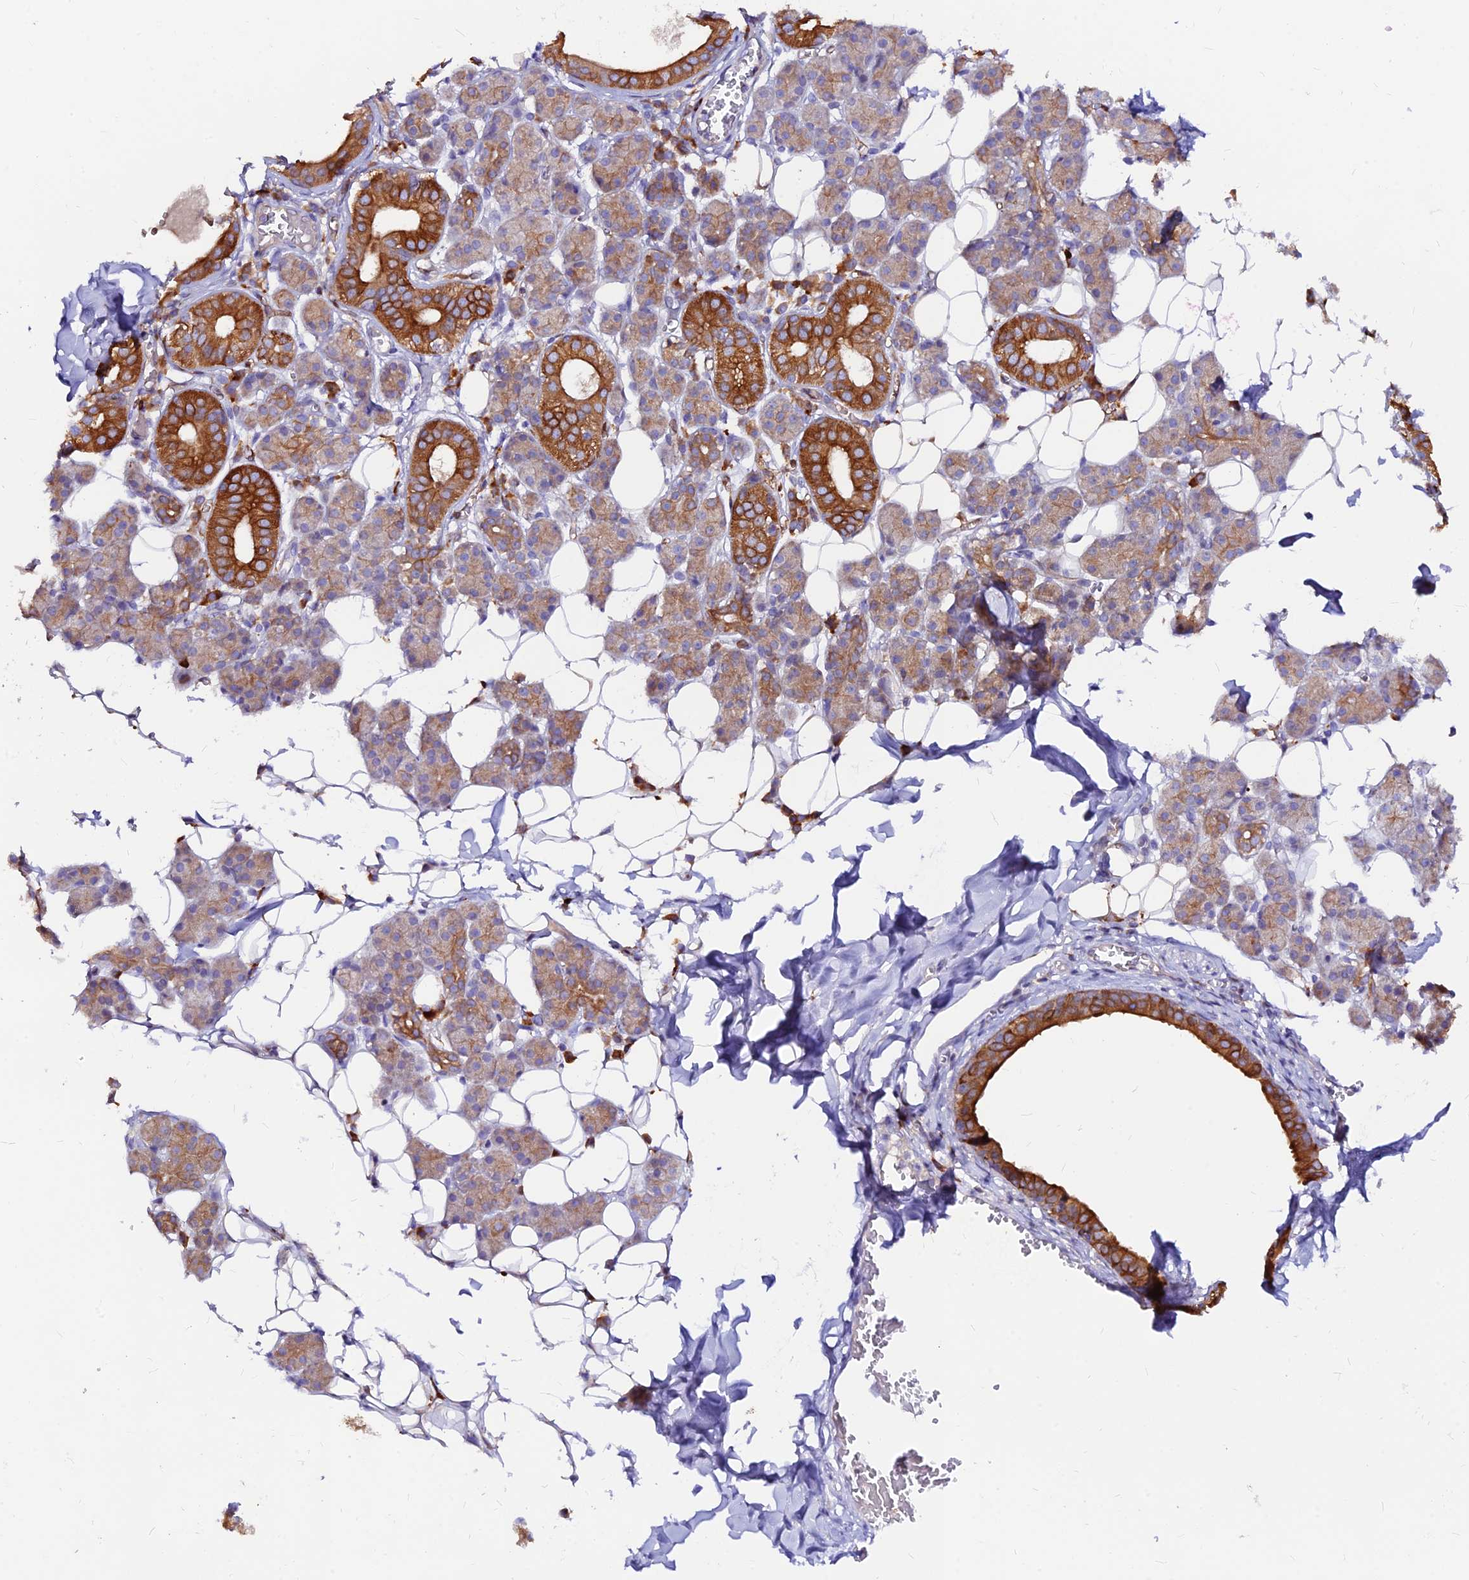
{"staining": {"intensity": "strong", "quantity": "25%-75%", "location": "cytoplasmic/membranous"}, "tissue": "salivary gland", "cell_type": "Glandular cells", "image_type": "normal", "snomed": [{"axis": "morphology", "description": "Normal tissue, NOS"}, {"axis": "topography", "description": "Salivary gland"}], "caption": "A high amount of strong cytoplasmic/membranous positivity is seen in about 25%-75% of glandular cells in unremarkable salivary gland.", "gene": "DENND2D", "patient": {"sex": "female", "age": 33}}